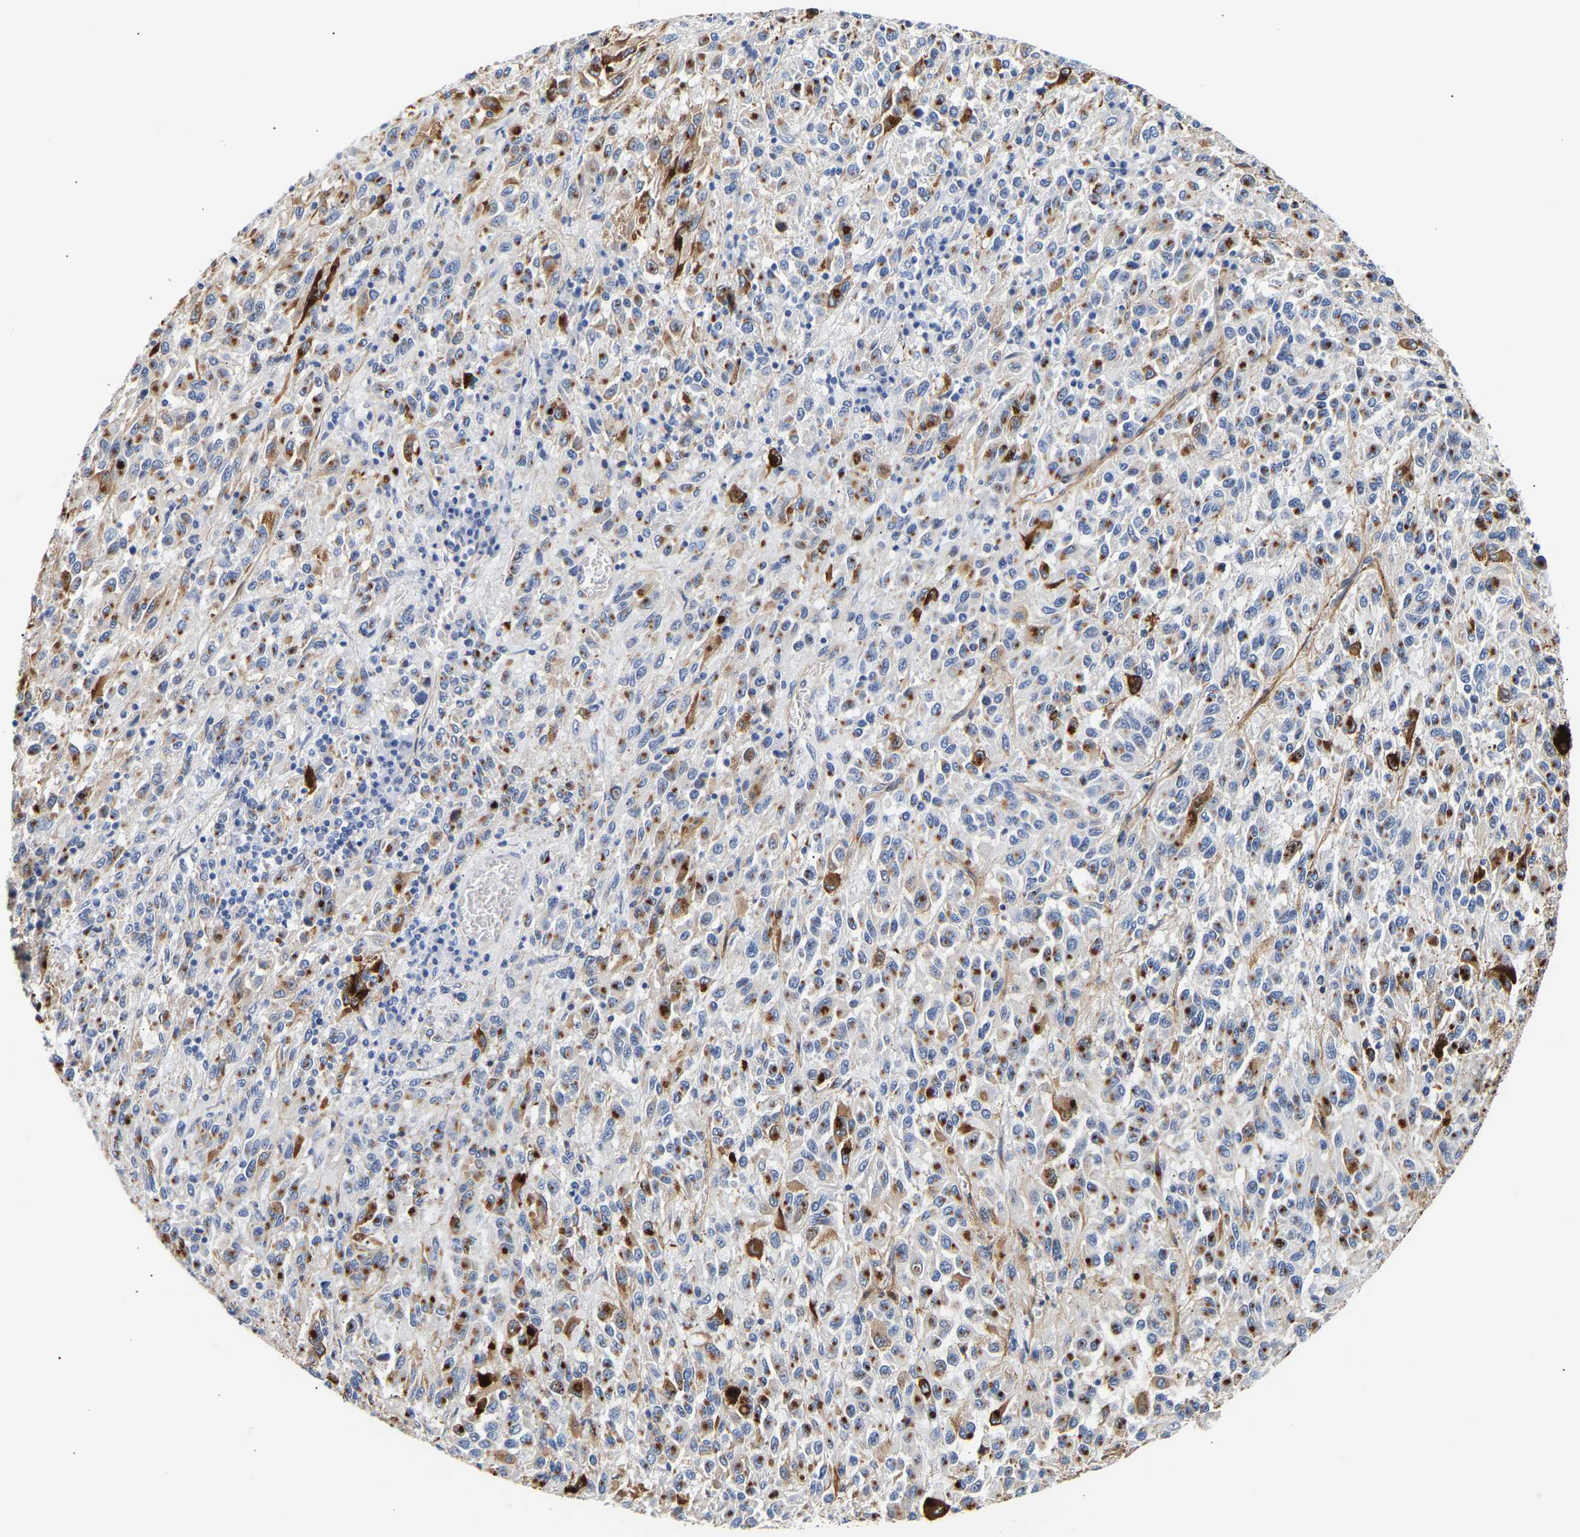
{"staining": {"intensity": "moderate", "quantity": "25%-75%", "location": "cytoplasmic/membranous"}, "tissue": "melanoma", "cell_type": "Tumor cells", "image_type": "cancer", "snomed": [{"axis": "morphology", "description": "Malignant melanoma, Metastatic site"}, {"axis": "topography", "description": "Lung"}], "caption": "This histopathology image exhibits immunohistochemistry (IHC) staining of human malignant melanoma (metastatic site), with medium moderate cytoplasmic/membranous expression in about 25%-75% of tumor cells.", "gene": "IGFBP7", "patient": {"sex": "male", "age": 64}}